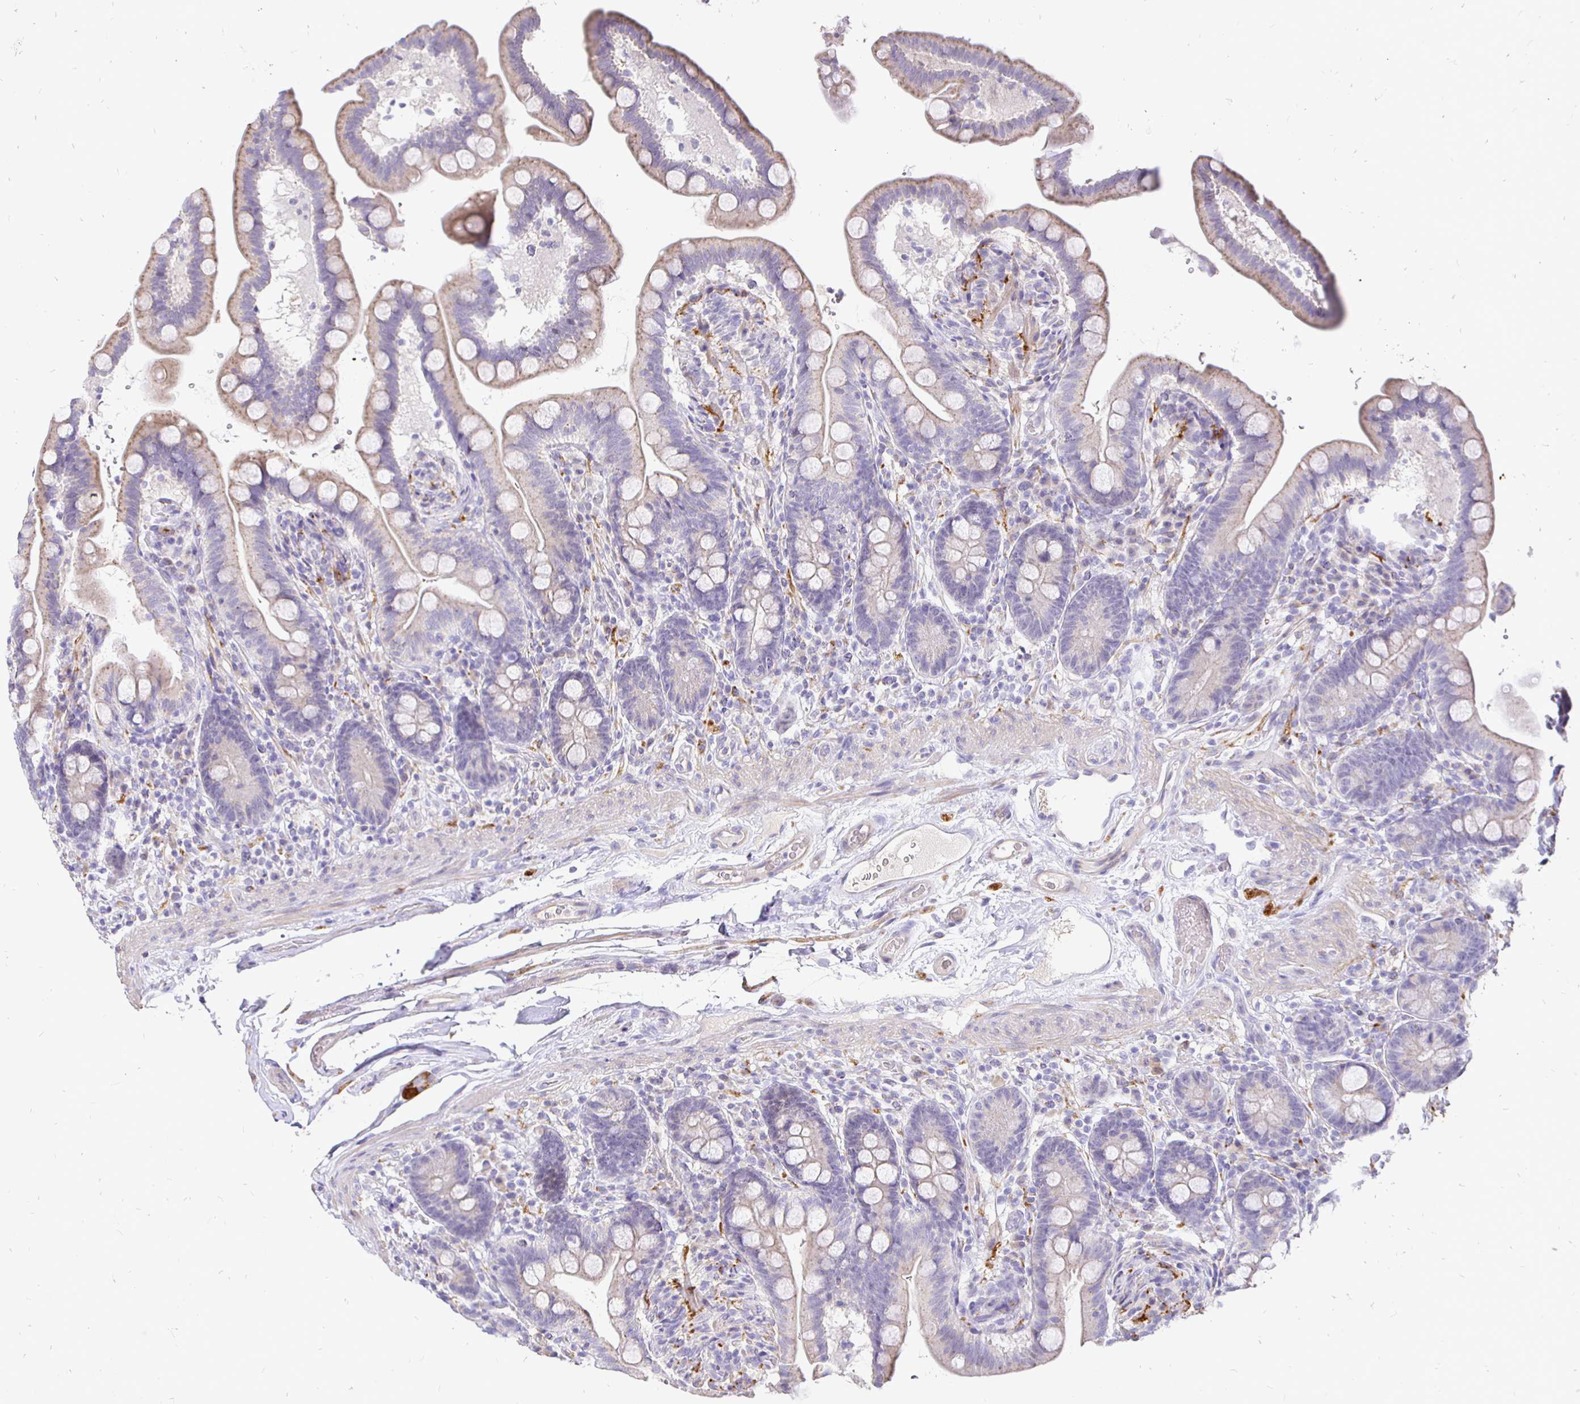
{"staining": {"intensity": "weak", "quantity": "<25%", "location": "cytoplasmic/membranous"}, "tissue": "colon", "cell_type": "Endothelial cells", "image_type": "normal", "snomed": [{"axis": "morphology", "description": "Normal tissue, NOS"}, {"axis": "topography", "description": "Smooth muscle"}, {"axis": "topography", "description": "Colon"}], "caption": "A high-resolution histopathology image shows immunohistochemistry (IHC) staining of benign colon, which shows no significant staining in endothelial cells. (Brightfield microscopy of DAB immunohistochemistry at high magnification).", "gene": "NECAB1", "patient": {"sex": "male", "age": 73}}